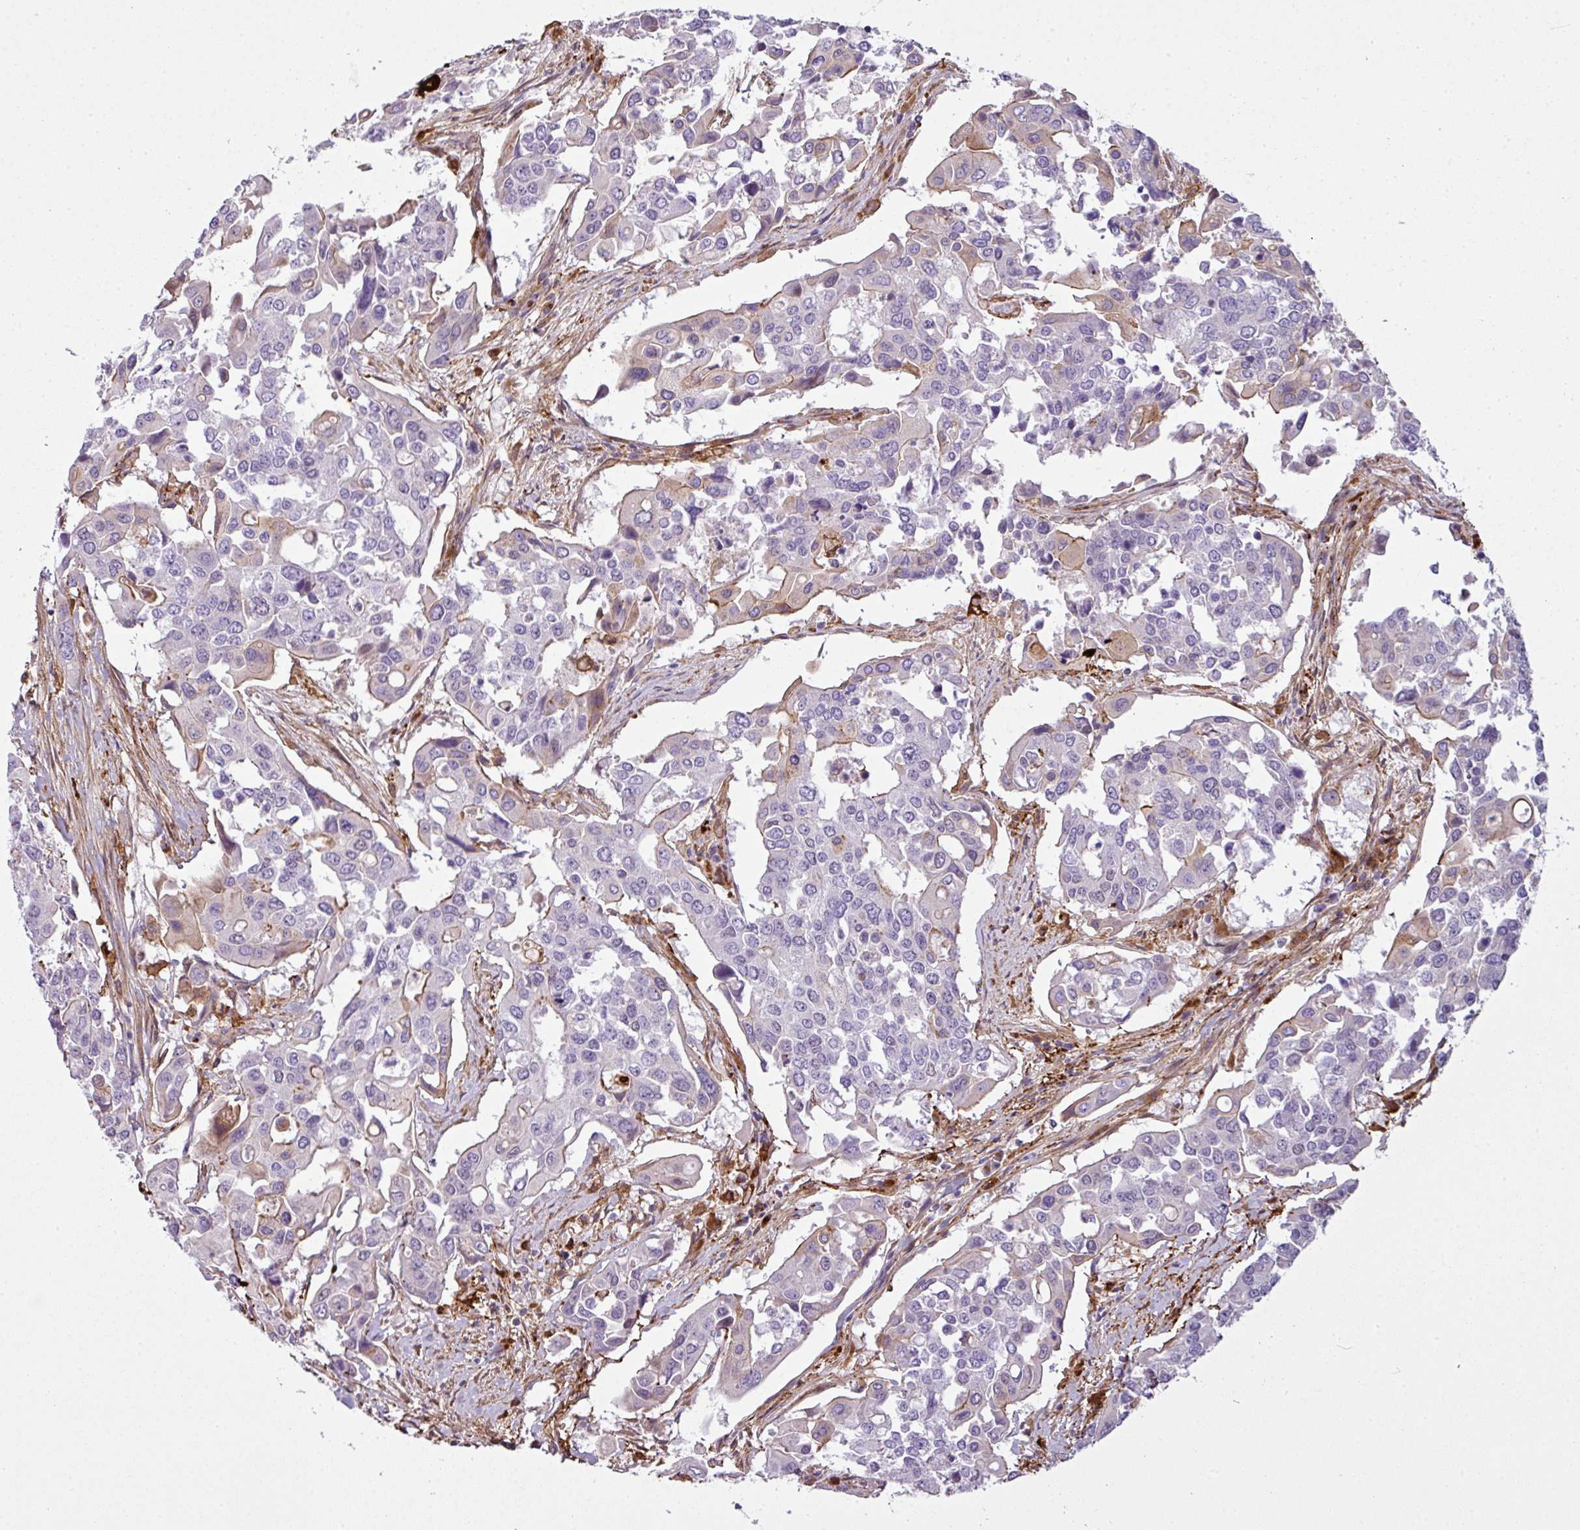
{"staining": {"intensity": "negative", "quantity": "none", "location": "none"}, "tissue": "colorectal cancer", "cell_type": "Tumor cells", "image_type": "cancer", "snomed": [{"axis": "morphology", "description": "Adenocarcinoma, NOS"}, {"axis": "topography", "description": "Colon"}], "caption": "IHC of colorectal adenocarcinoma reveals no expression in tumor cells.", "gene": "COL8A1", "patient": {"sex": "male", "age": 77}}